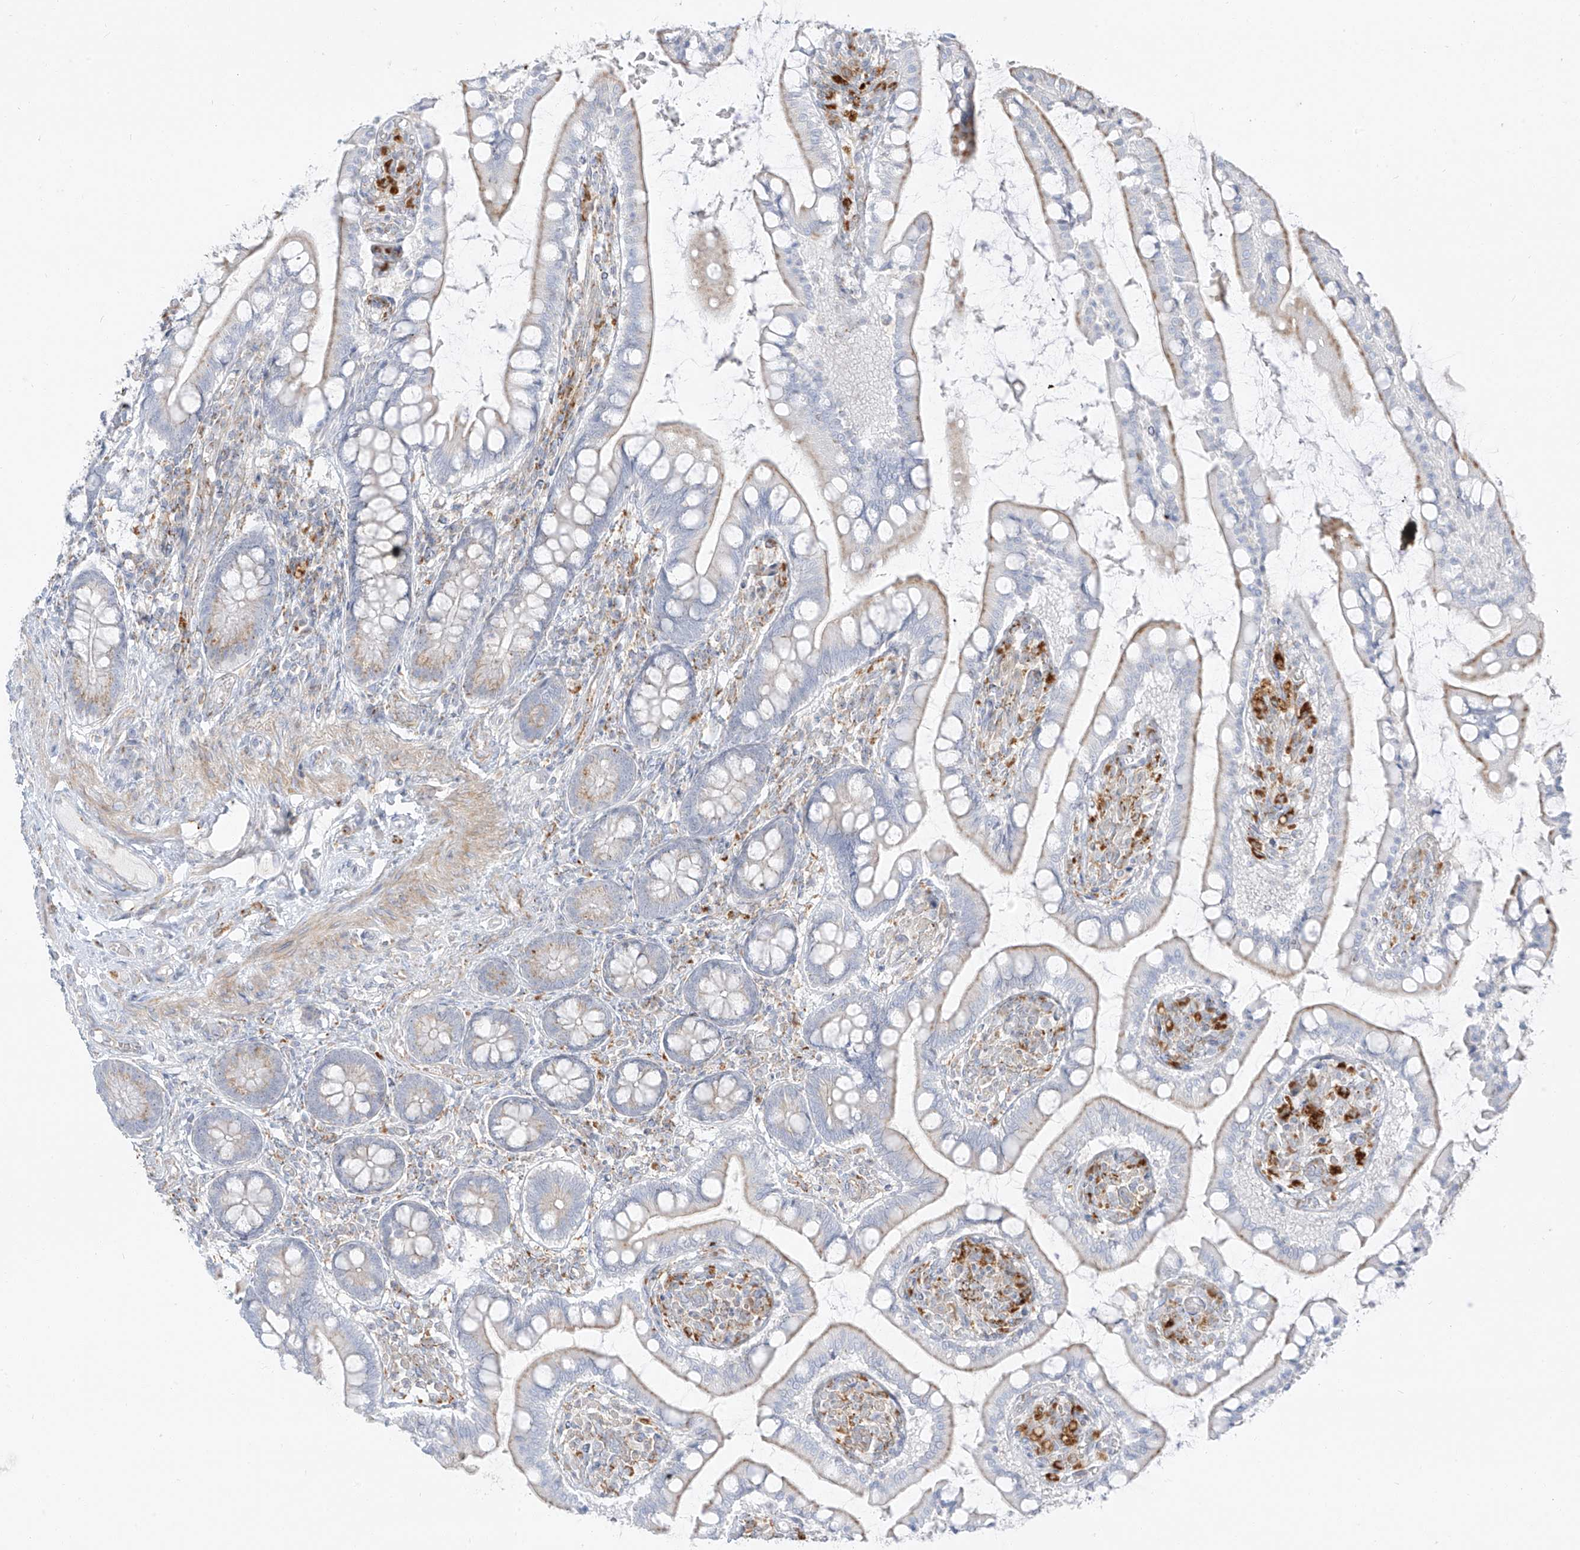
{"staining": {"intensity": "weak", "quantity": "<25%", "location": "cytoplasmic/membranous"}, "tissue": "small intestine", "cell_type": "Glandular cells", "image_type": "normal", "snomed": [{"axis": "morphology", "description": "Normal tissue, NOS"}, {"axis": "topography", "description": "Small intestine"}], "caption": "Immunohistochemistry (IHC) of unremarkable small intestine reveals no staining in glandular cells.", "gene": "SLC35F6", "patient": {"sex": "male", "age": 52}}